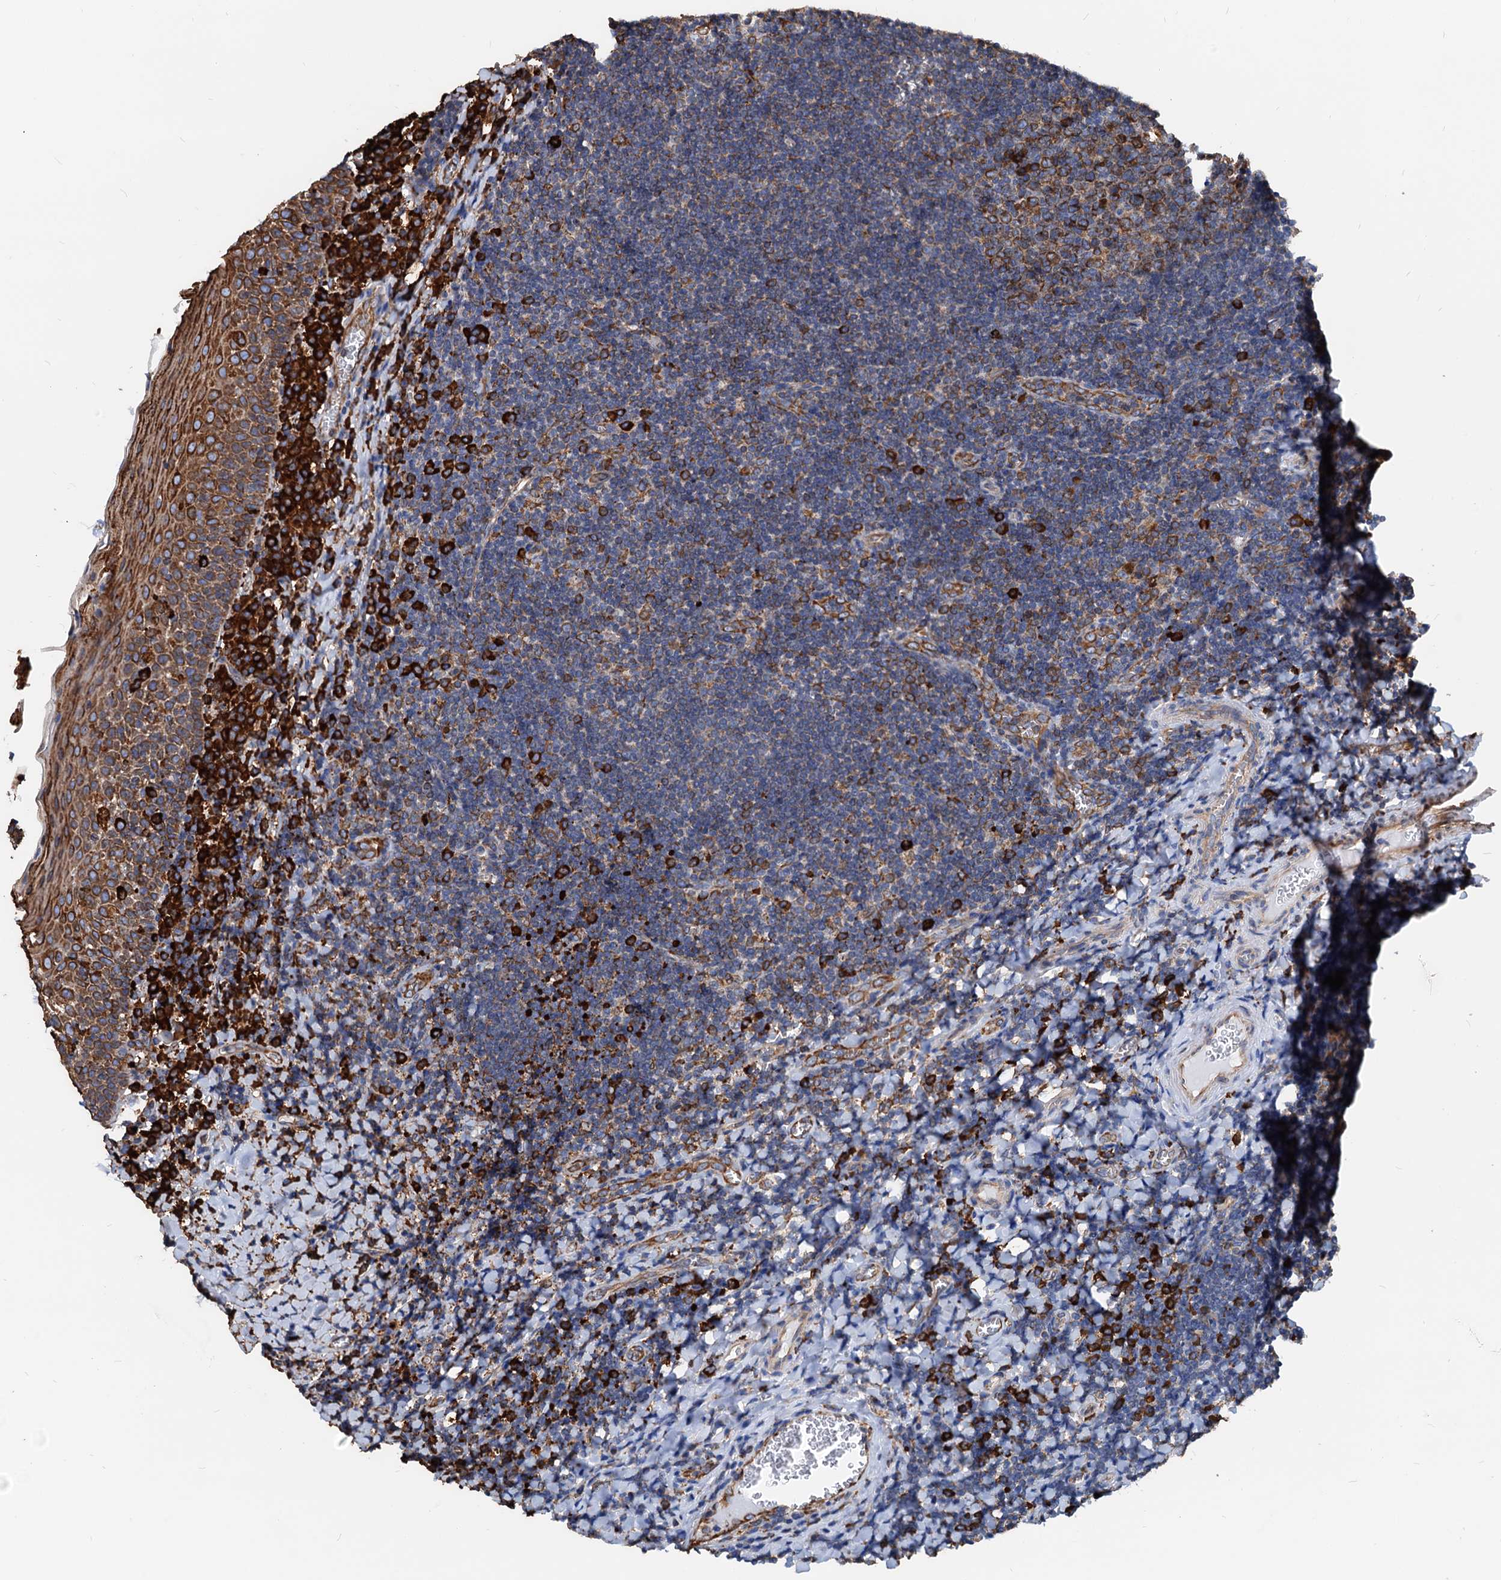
{"staining": {"intensity": "moderate", "quantity": "25%-75%", "location": "cytoplasmic/membranous"}, "tissue": "tonsil", "cell_type": "Germinal center cells", "image_type": "normal", "snomed": [{"axis": "morphology", "description": "Normal tissue, NOS"}, {"axis": "topography", "description": "Tonsil"}], "caption": "Immunohistochemical staining of benign human tonsil displays moderate cytoplasmic/membranous protein expression in approximately 25%-75% of germinal center cells.", "gene": "HSPA5", "patient": {"sex": "male", "age": 27}}